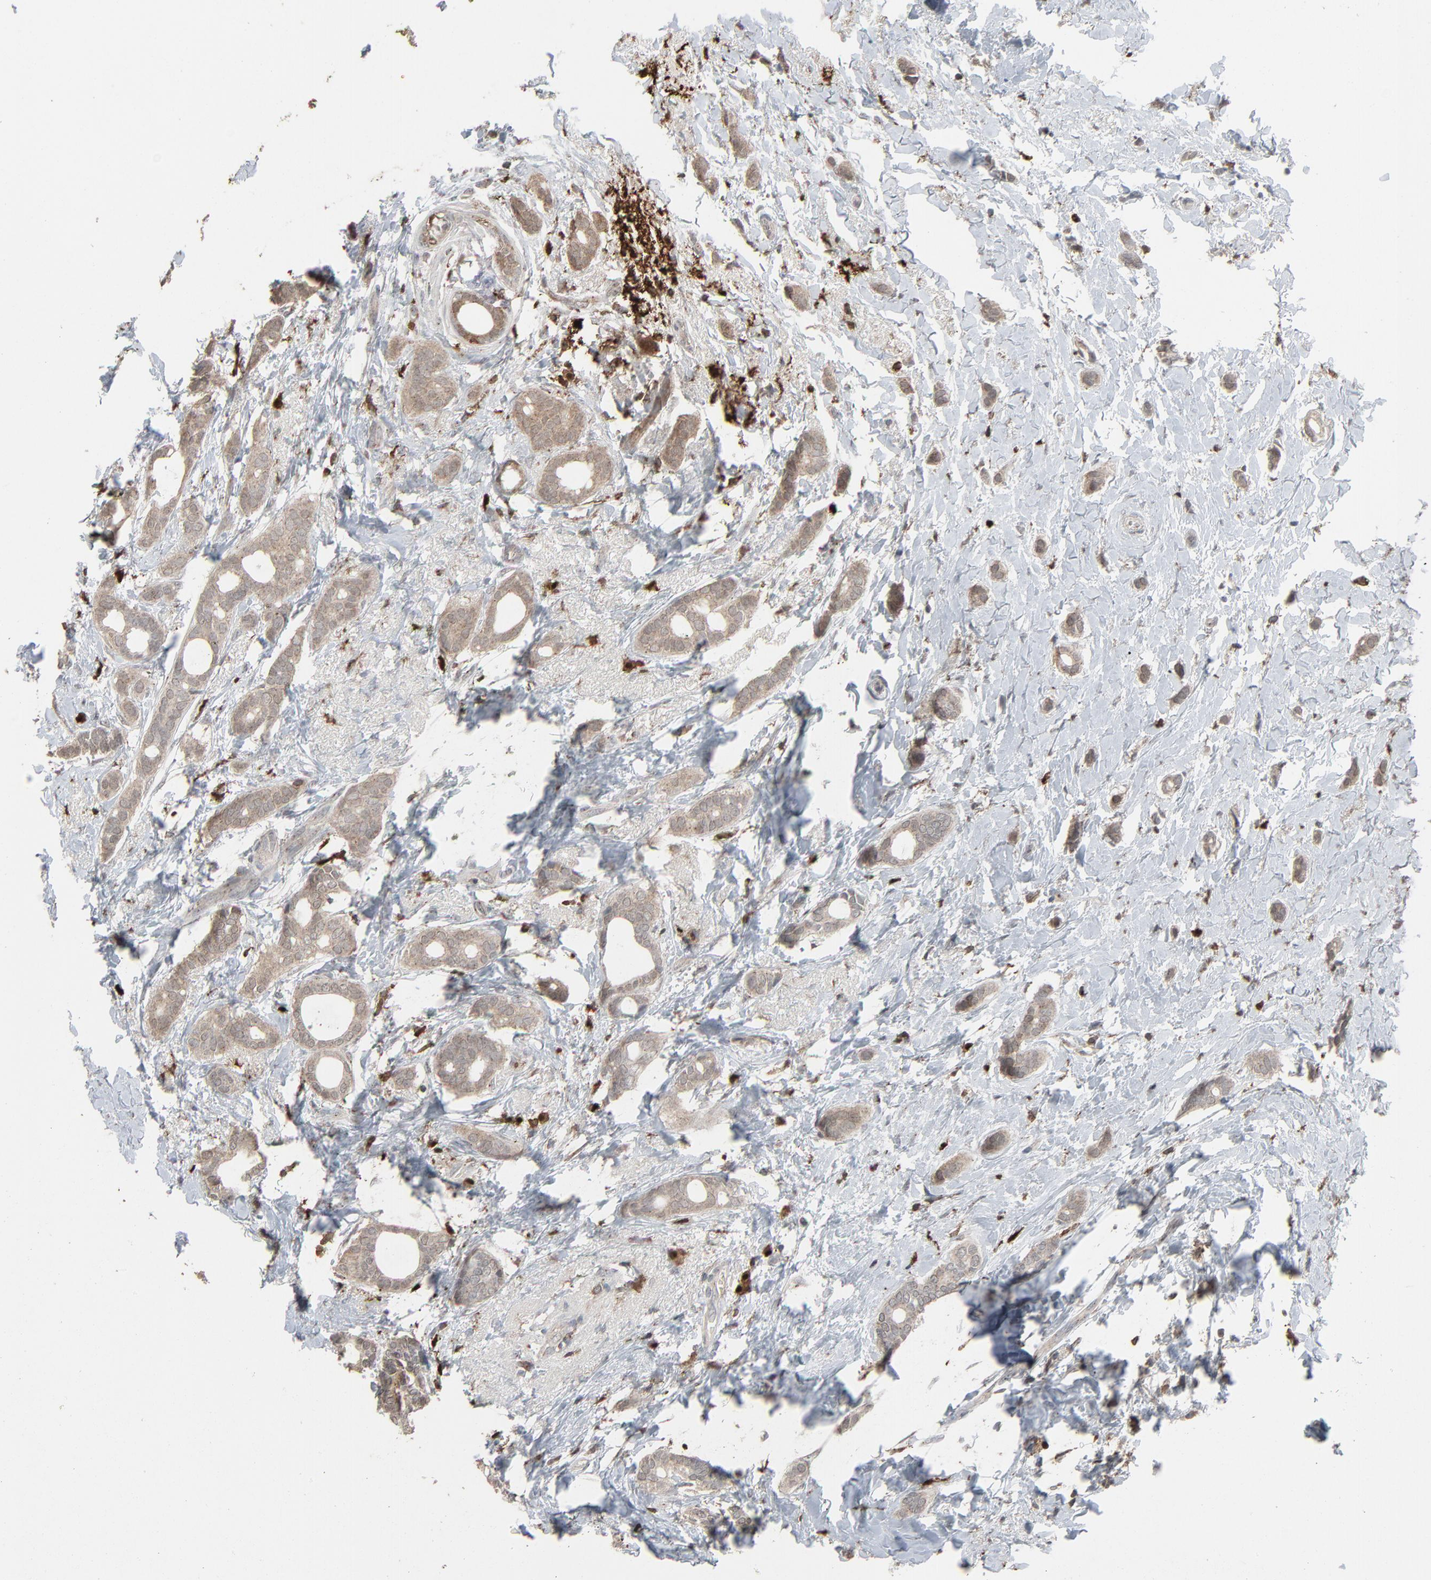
{"staining": {"intensity": "weak", "quantity": ">75%", "location": "cytoplasmic/membranous"}, "tissue": "breast cancer", "cell_type": "Tumor cells", "image_type": "cancer", "snomed": [{"axis": "morphology", "description": "Duct carcinoma"}, {"axis": "topography", "description": "Breast"}], "caption": "This is an image of IHC staining of breast cancer (intraductal carcinoma), which shows weak positivity in the cytoplasmic/membranous of tumor cells.", "gene": "DOCK8", "patient": {"sex": "female", "age": 54}}